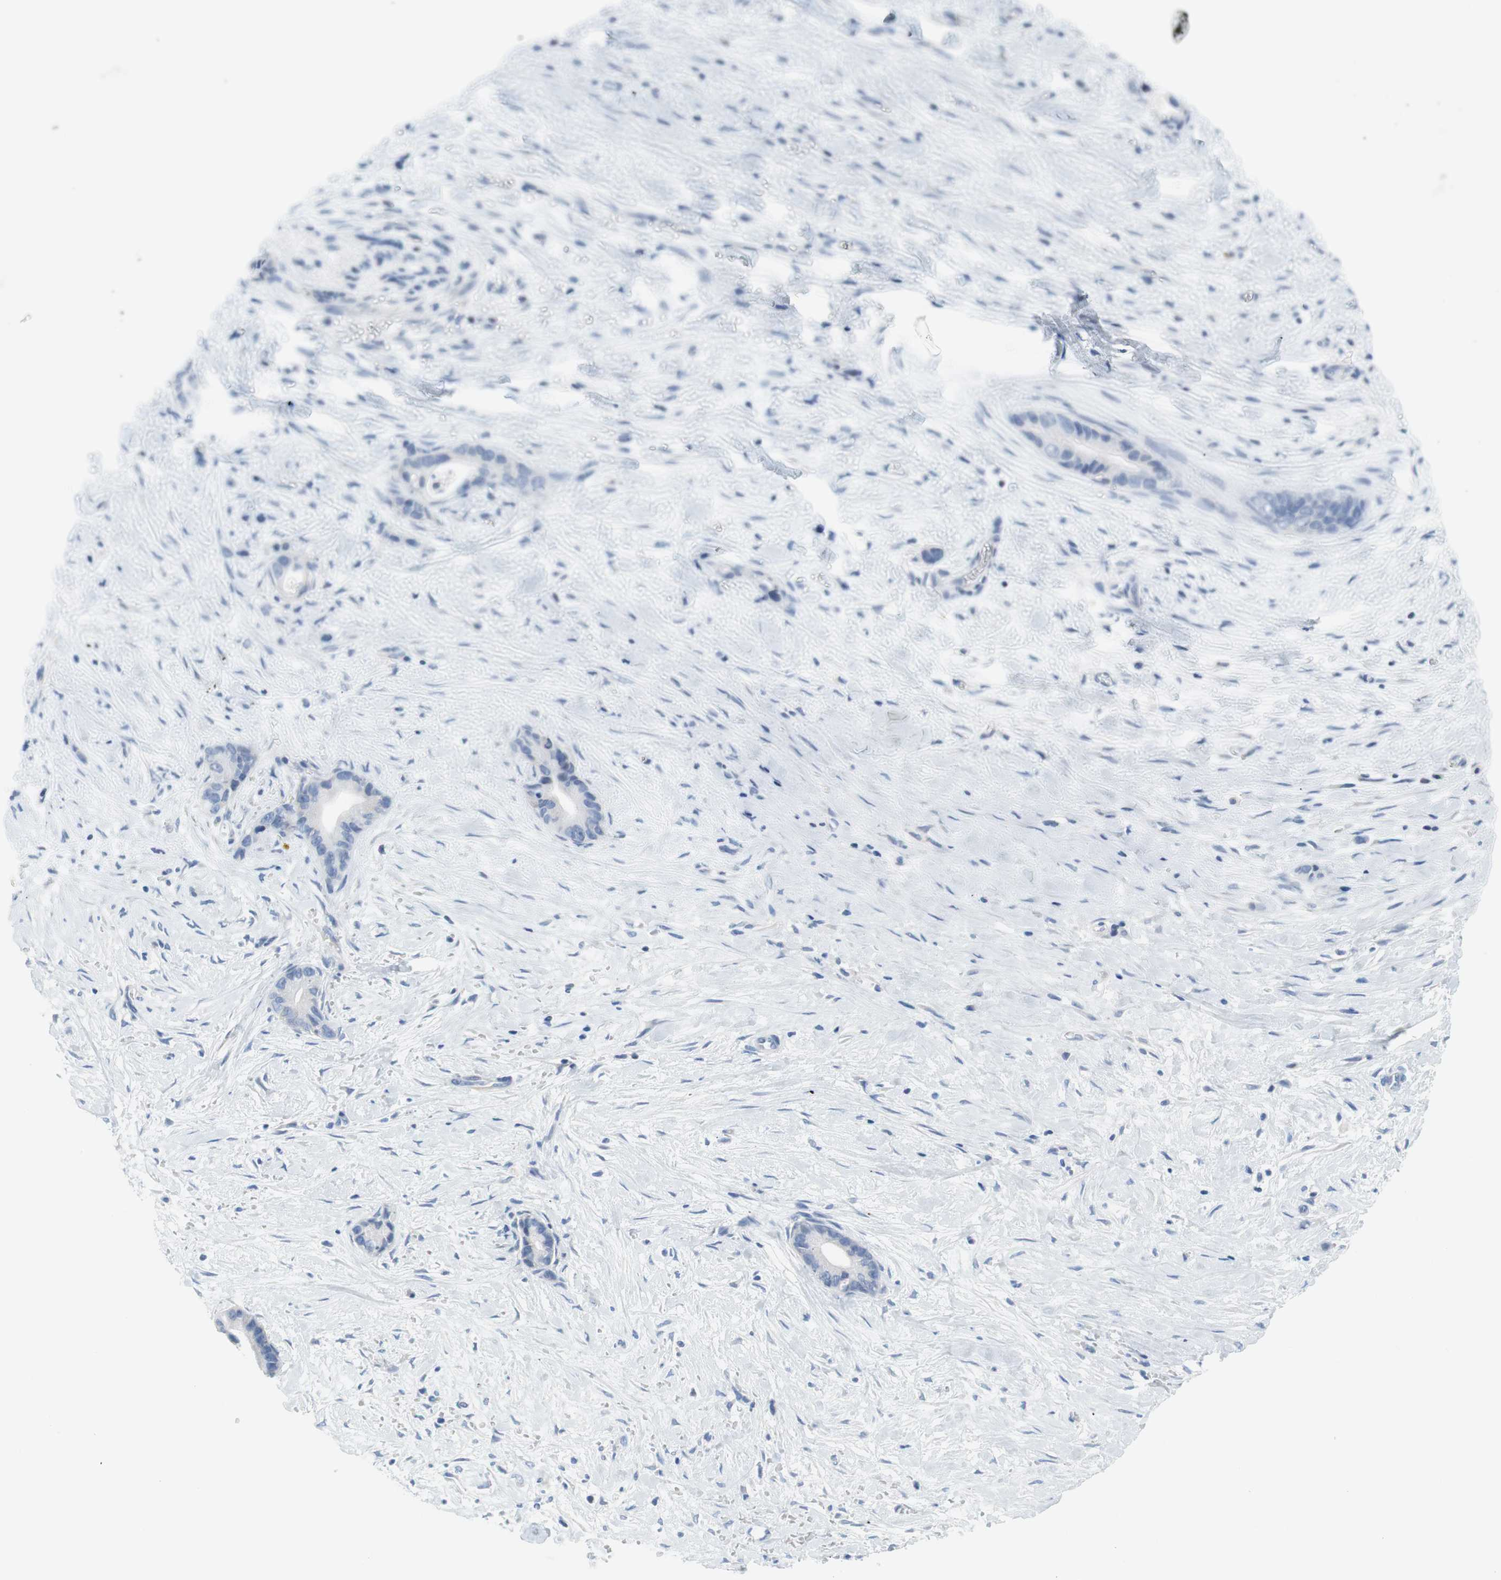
{"staining": {"intensity": "negative", "quantity": "none", "location": "none"}, "tissue": "liver cancer", "cell_type": "Tumor cells", "image_type": "cancer", "snomed": [{"axis": "morphology", "description": "Cholangiocarcinoma"}, {"axis": "topography", "description": "Liver"}], "caption": "Immunohistochemistry (IHC) of liver cancer shows no expression in tumor cells.", "gene": "MYH1", "patient": {"sex": "female", "age": 55}}